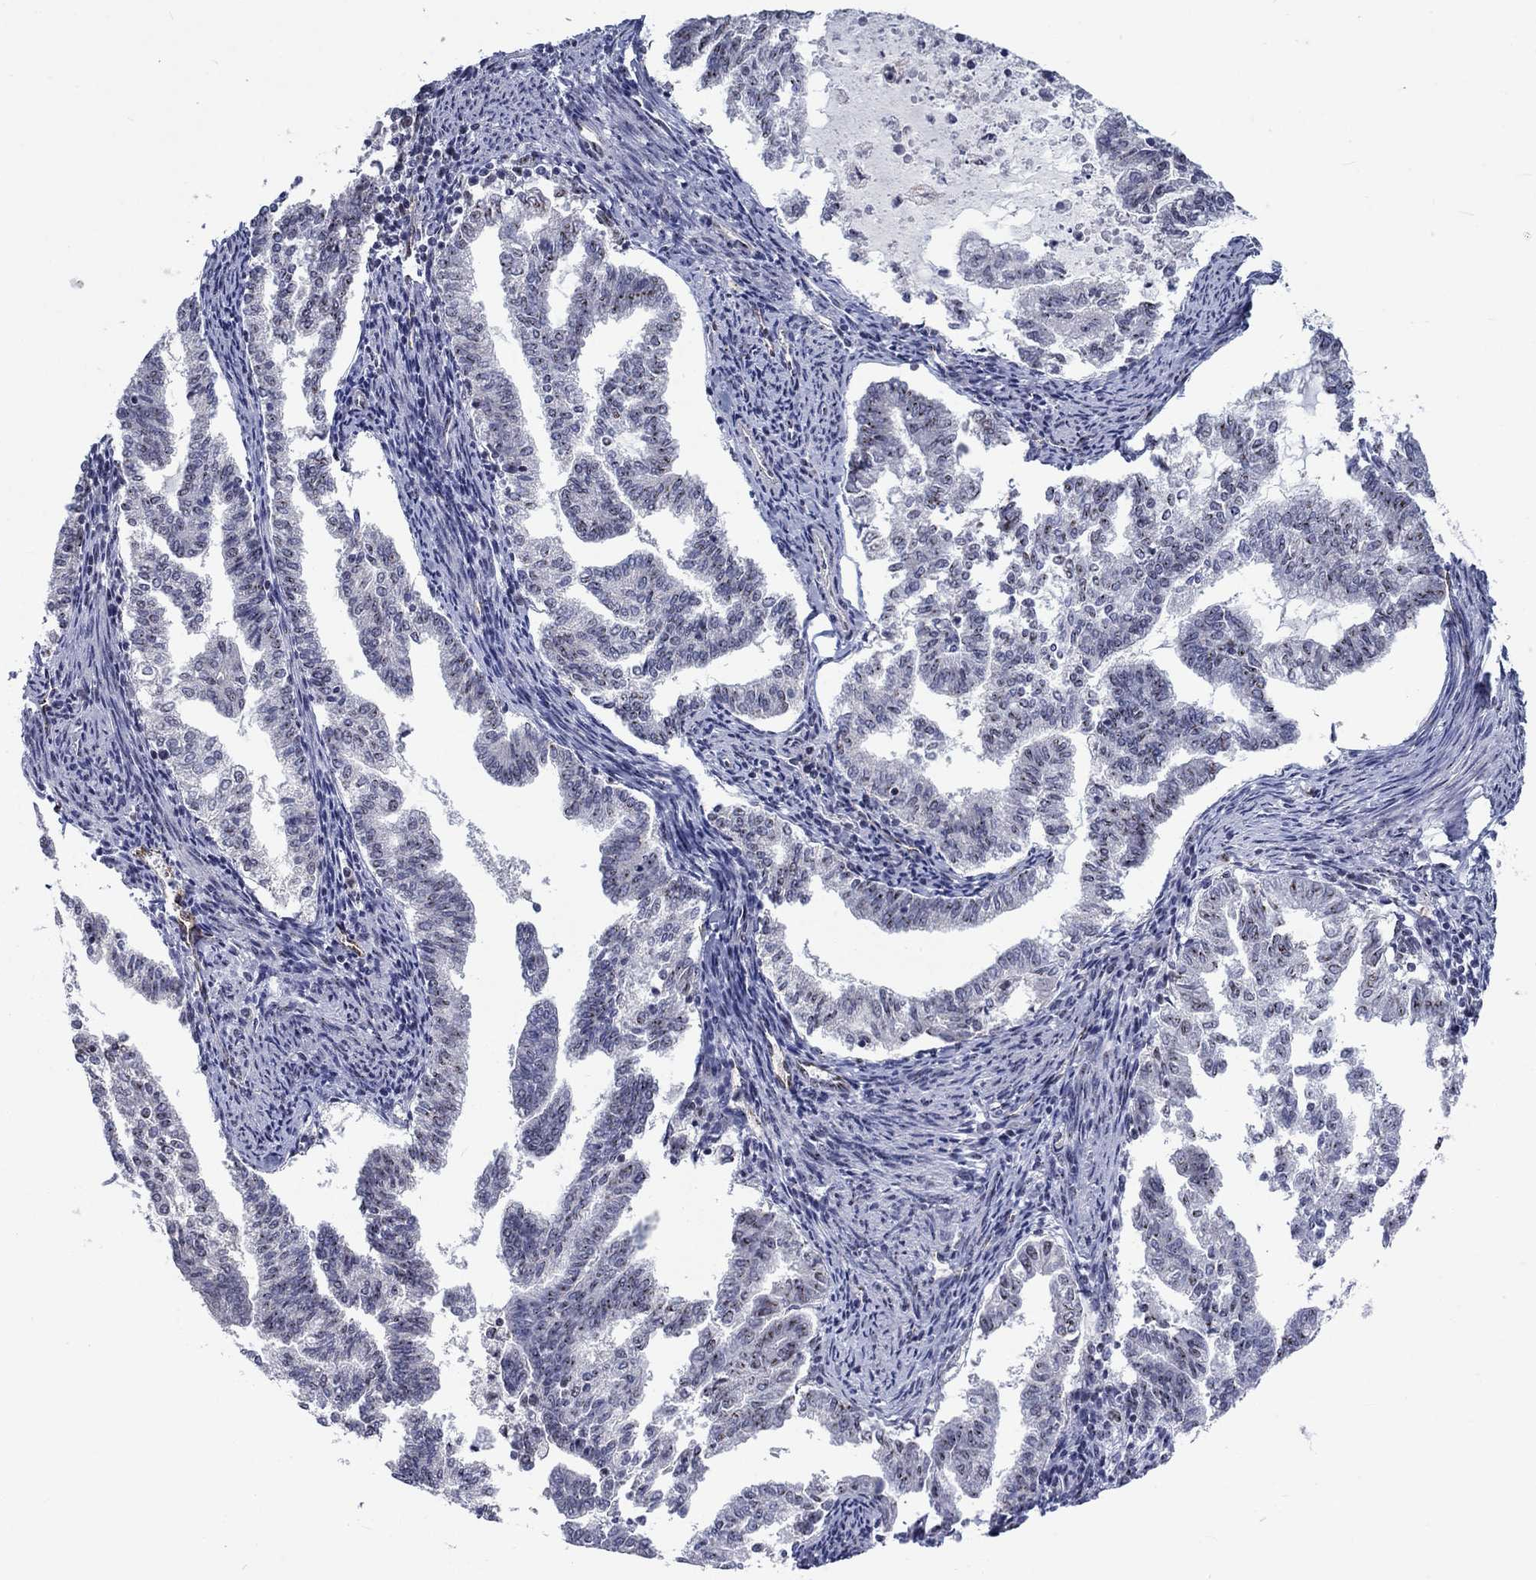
{"staining": {"intensity": "negative", "quantity": "none", "location": "none"}, "tissue": "endometrial cancer", "cell_type": "Tumor cells", "image_type": "cancer", "snomed": [{"axis": "morphology", "description": "Adenocarcinoma, NOS"}, {"axis": "topography", "description": "Endometrium"}], "caption": "IHC histopathology image of neoplastic tissue: endometrial cancer stained with DAB (3,3'-diaminobenzidine) exhibits no significant protein expression in tumor cells. (Brightfield microscopy of DAB (3,3'-diaminobenzidine) IHC at high magnification).", "gene": "ZBED1", "patient": {"sex": "female", "age": 79}}